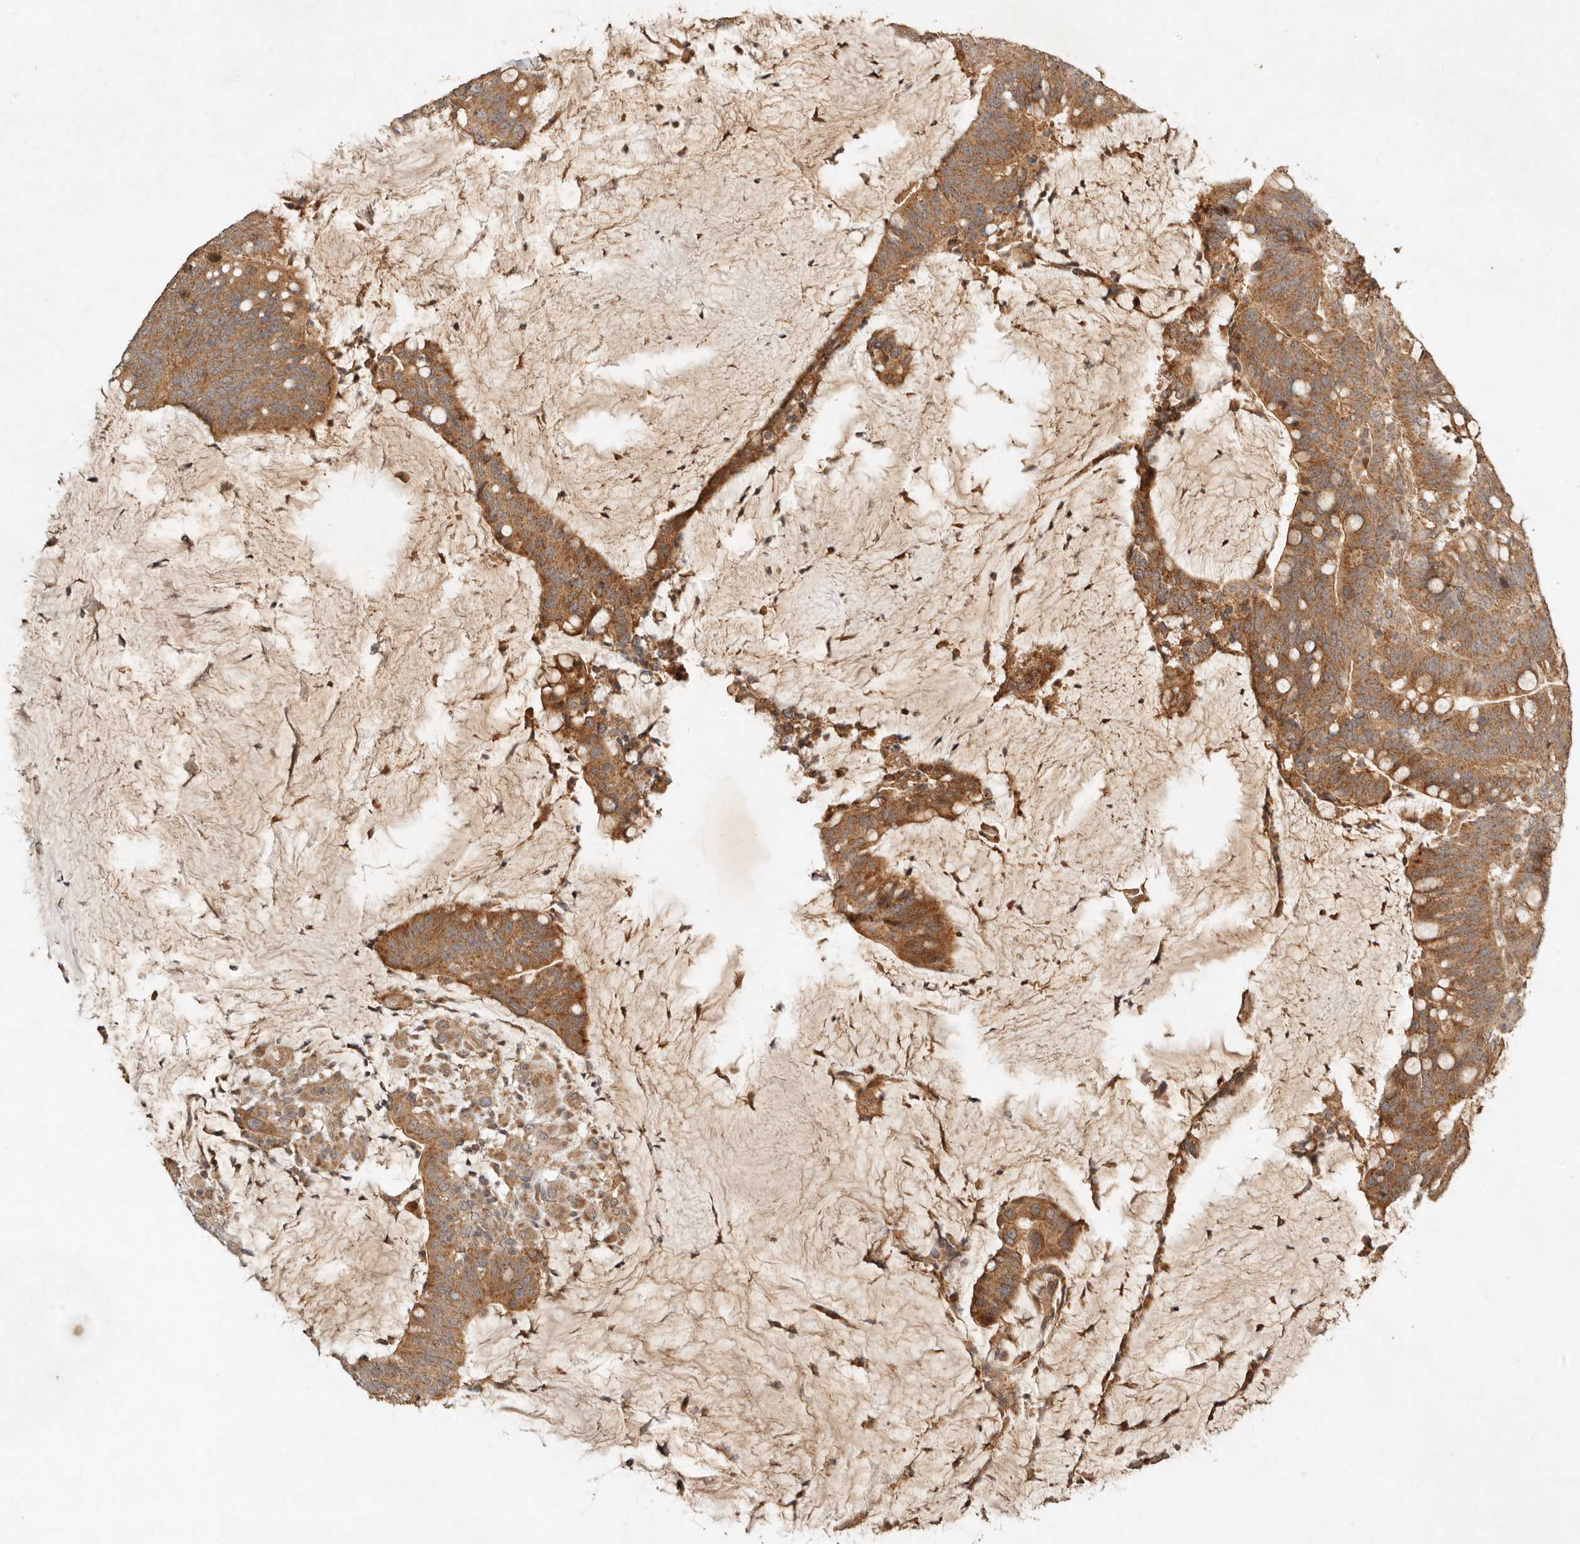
{"staining": {"intensity": "moderate", "quantity": ">75%", "location": "cytoplasmic/membranous"}, "tissue": "colorectal cancer", "cell_type": "Tumor cells", "image_type": "cancer", "snomed": [{"axis": "morphology", "description": "Adenocarcinoma, NOS"}, {"axis": "topography", "description": "Colon"}], "caption": "Immunohistochemistry (DAB) staining of colorectal cancer (adenocarcinoma) demonstrates moderate cytoplasmic/membranous protein staining in approximately >75% of tumor cells. Nuclei are stained in blue.", "gene": "CLEC4C", "patient": {"sex": "female", "age": 66}}